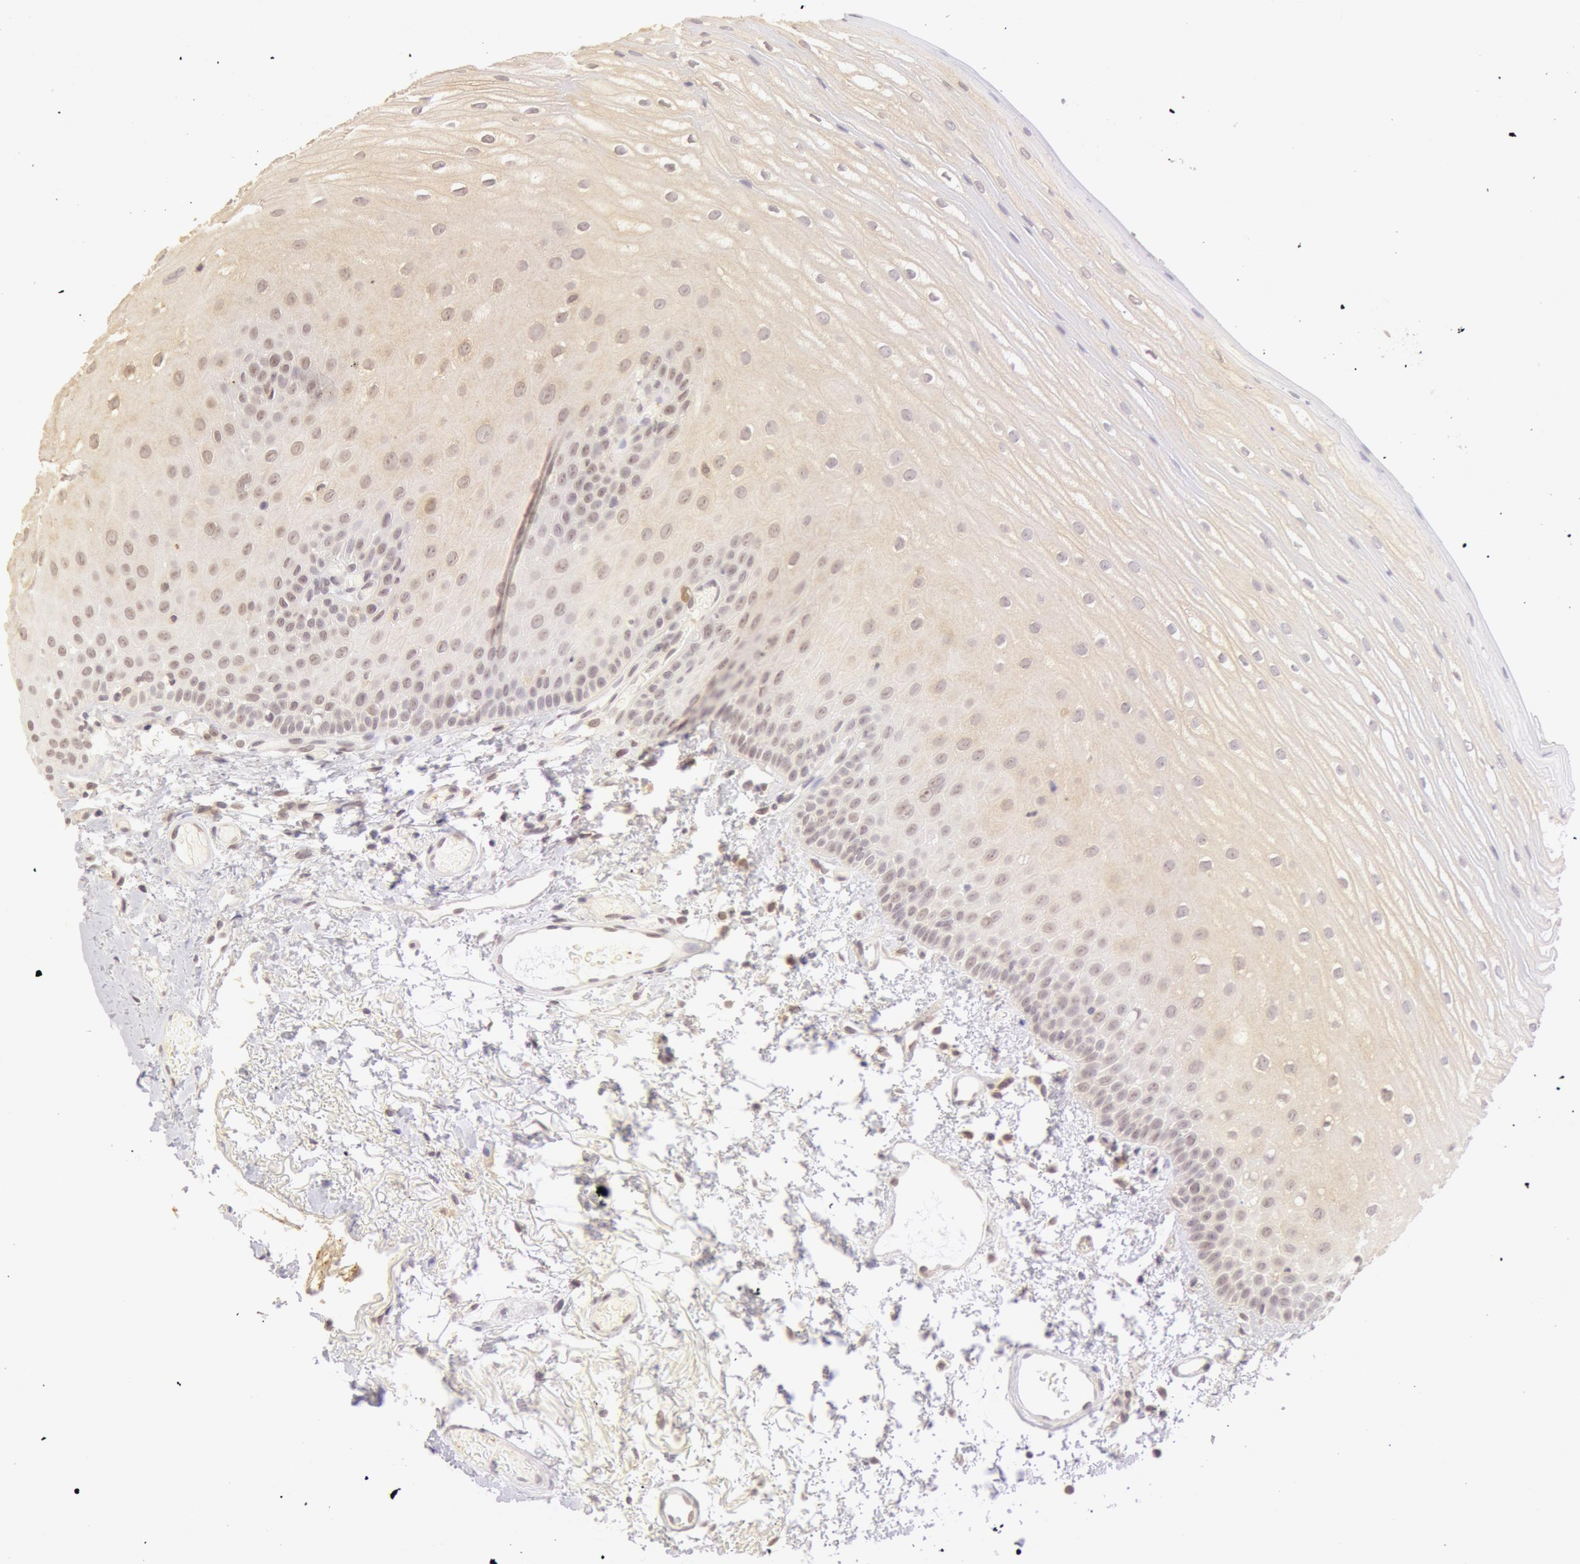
{"staining": {"intensity": "negative", "quantity": "none", "location": "none"}, "tissue": "oral mucosa", "cell_type": "Squamous epithelial cells", "image_type": "normal", "snomed": [{"axis": "morphology", "description": "Normal tissue, NOS"}, {"axis": "topography", "description": "Oral tissue"}], "caption": "IHC image of benign oral mucosa: oral mucosa stained with DAB (3,3'-diaminobenzidine) displays no significant protein expression in squamous epithelial cells.", "gene": "ZNF597", "patient": {"sex": "male", "age": 52}}